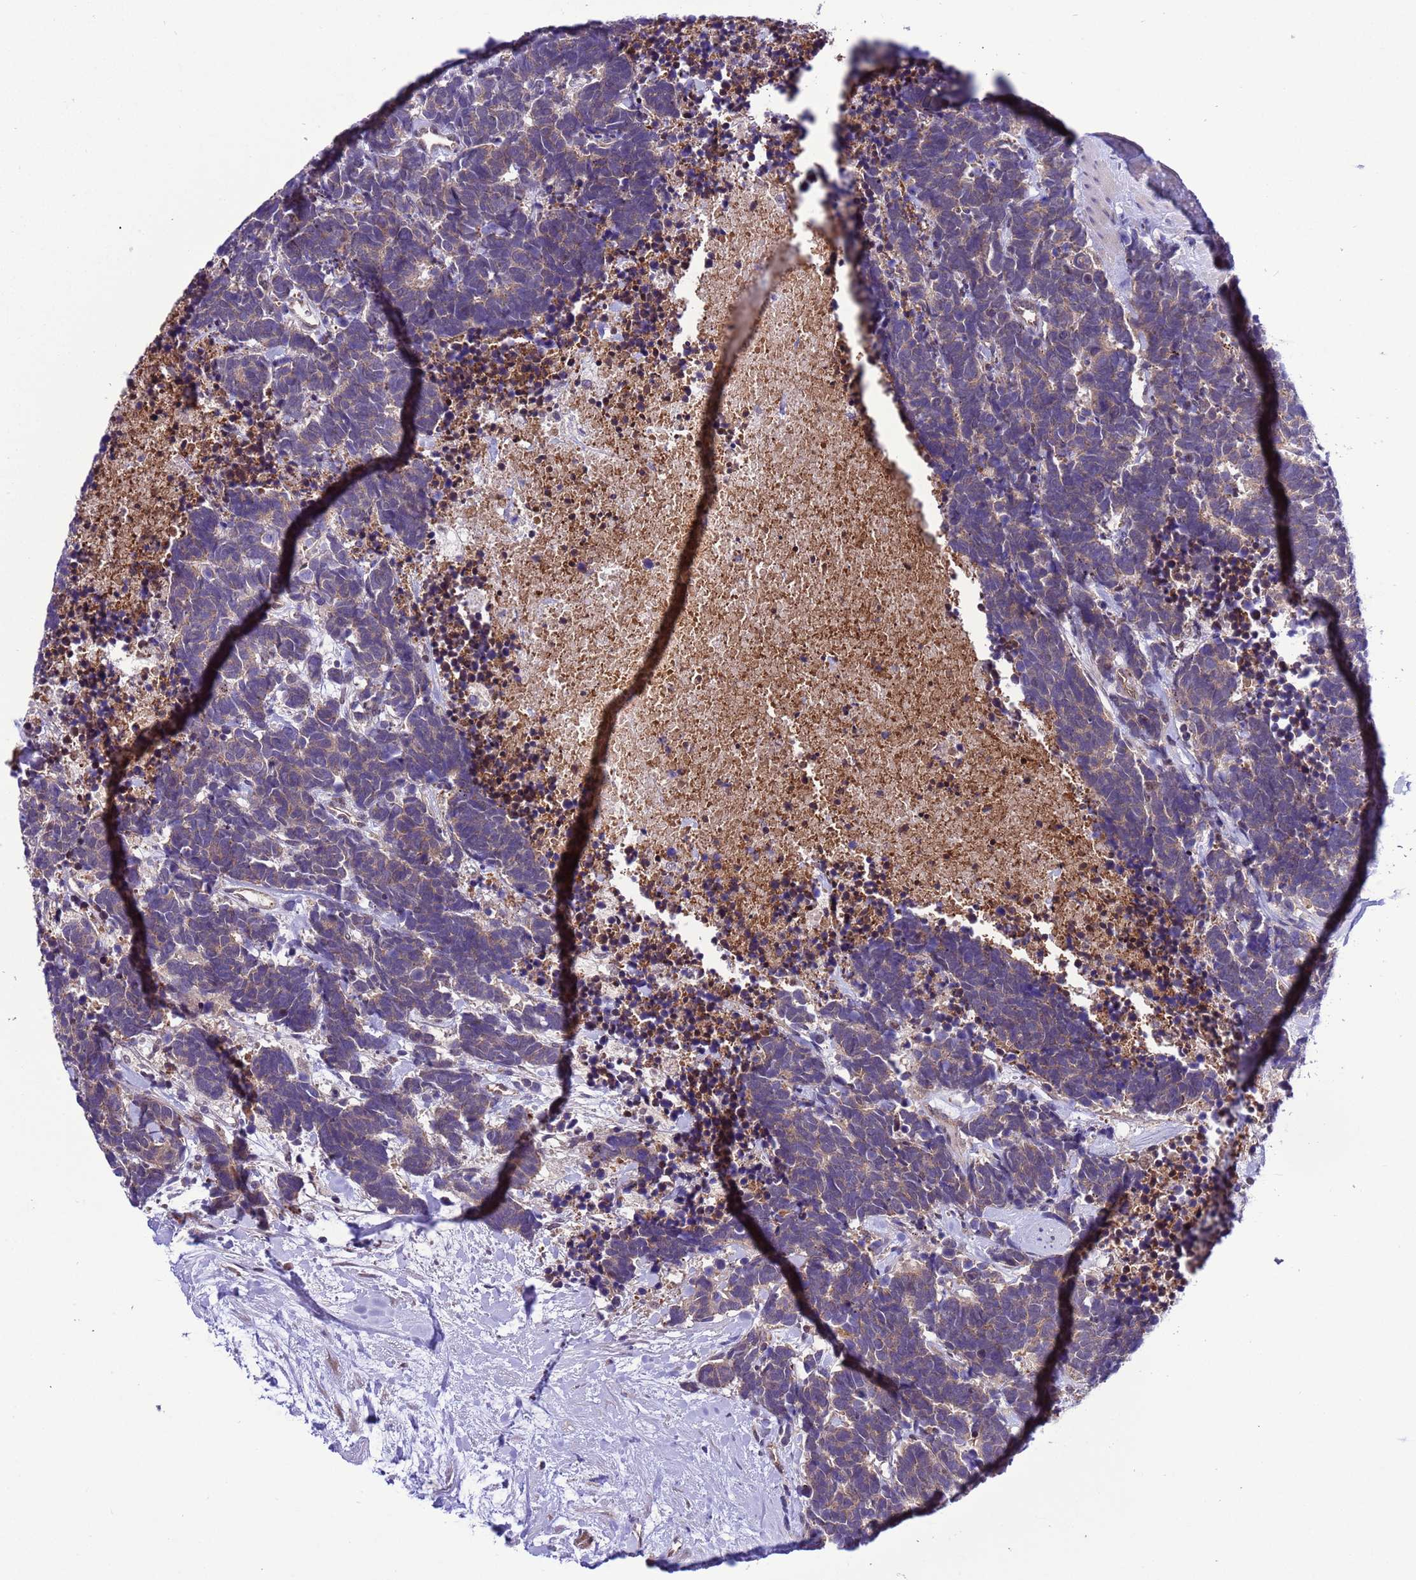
{"staining": {"intensity": "weak", "quantity": ">75%", "location": "cytoplasmic/membranous"}, "tissue": "carcinoid", "cell_type": "Tumor cells", "image_type": "cancer", "snomed": [{"axis": "morphology", "description": "Carcinoma, NOS"}, {"axis": "morphology", "description": "Carcinoid, malignant, NOS"}, {"axis": "topography", "description": "Prostate"}], "caption": "Carcinoma stained with a protein marker exhibits weak staining in tumor cells.", "gene": "RASD1", "patient": {"sex": "male", "age": 57}}